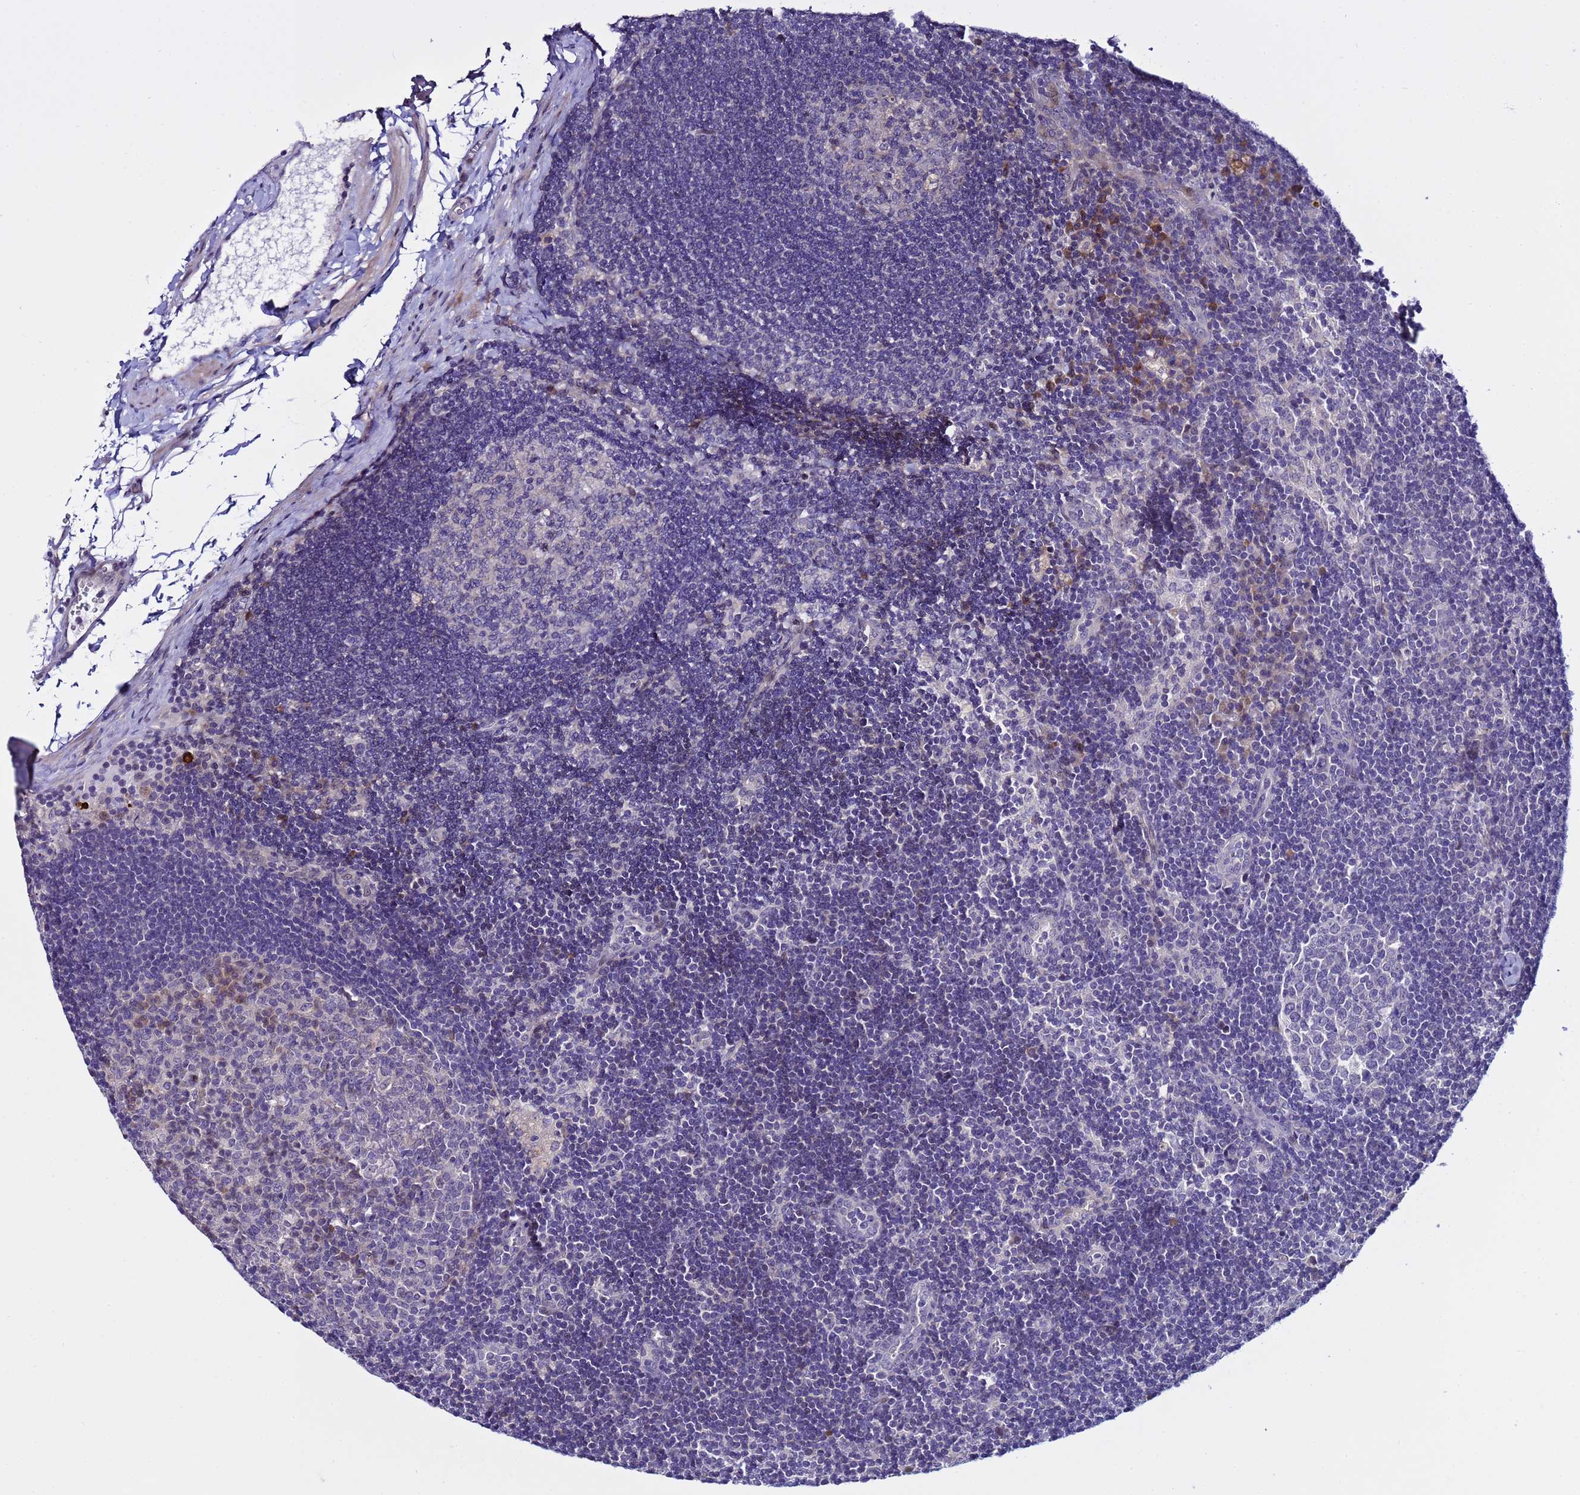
{"staining": {"intensity": "negative", "quantity": "none", "location": "none"}, "tissue": "lymph node", "cell_type": "Germinal center cells", "image_type": "normal", "snomed": [{"axis": "morphology", "description": "Normal tissue, NOS"}, {"axis": "topography", "description": "Lymph node"}], "caption": "Immunohistochemical staining of benign lymph node demonstrates no significant positivity in germinal center cells.", "gene": "IGSF11", "patient": {"sex": "male", "age": 24}}